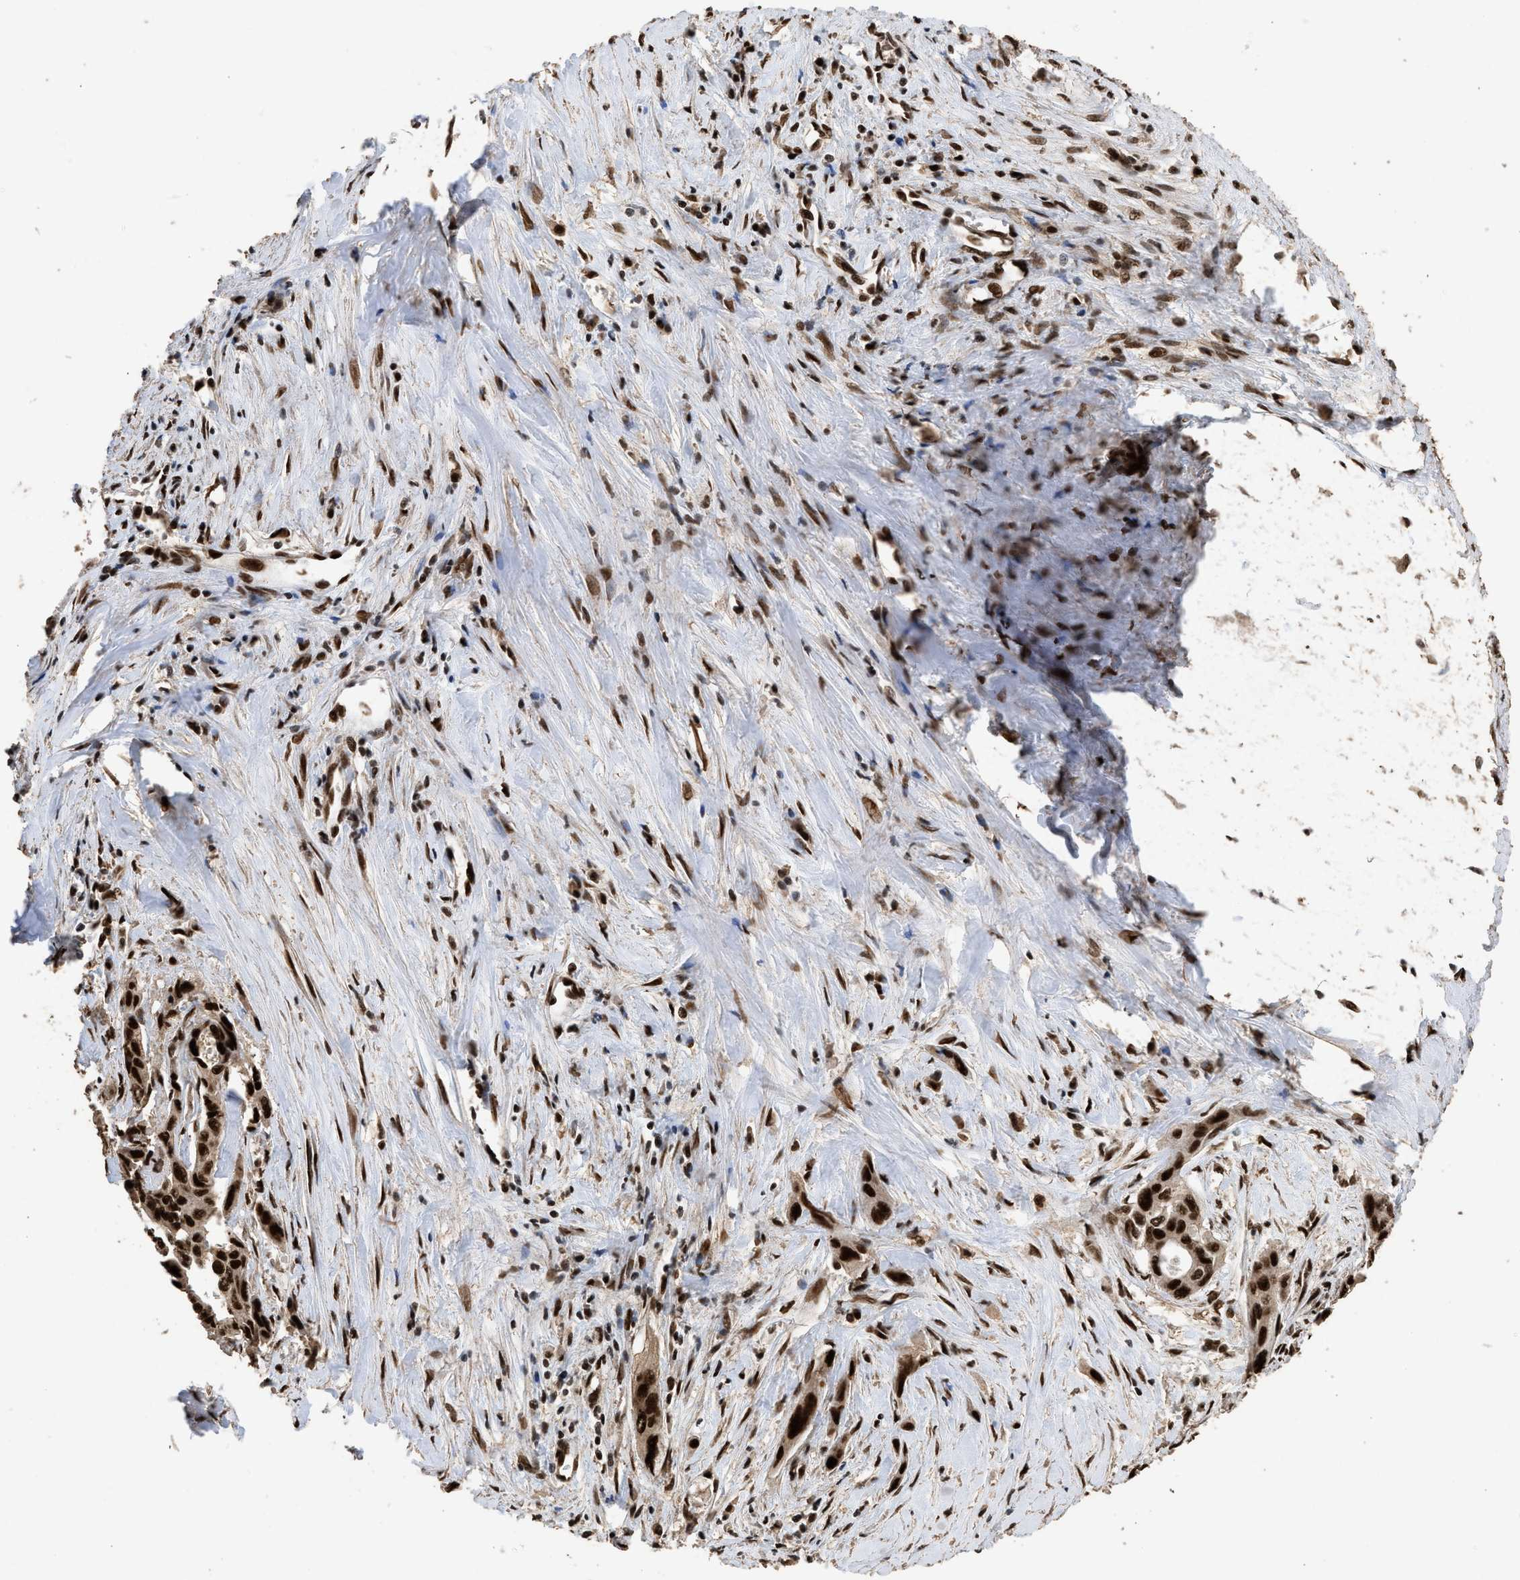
{"staining": {"intensity": "strong", "quantity": ">75%", "location": "nuclear"}, "tissue": "pancreatic cancer", "cell_type": "Tumor cells", "image_type": "cancer", "snomed": [{"axis": "morphology", "description": "Adenocarcinoma, NOS"}, {"axis": "topography", "description": "Pancreas"}], "caption": "Pancreatic adenocarcinoma stained with a brown dye shows strong nuclear positive expression in about >75% of tumor cells.", "gene": "PPP4R3B", "patient": {"sex": "male", "age": 73}}